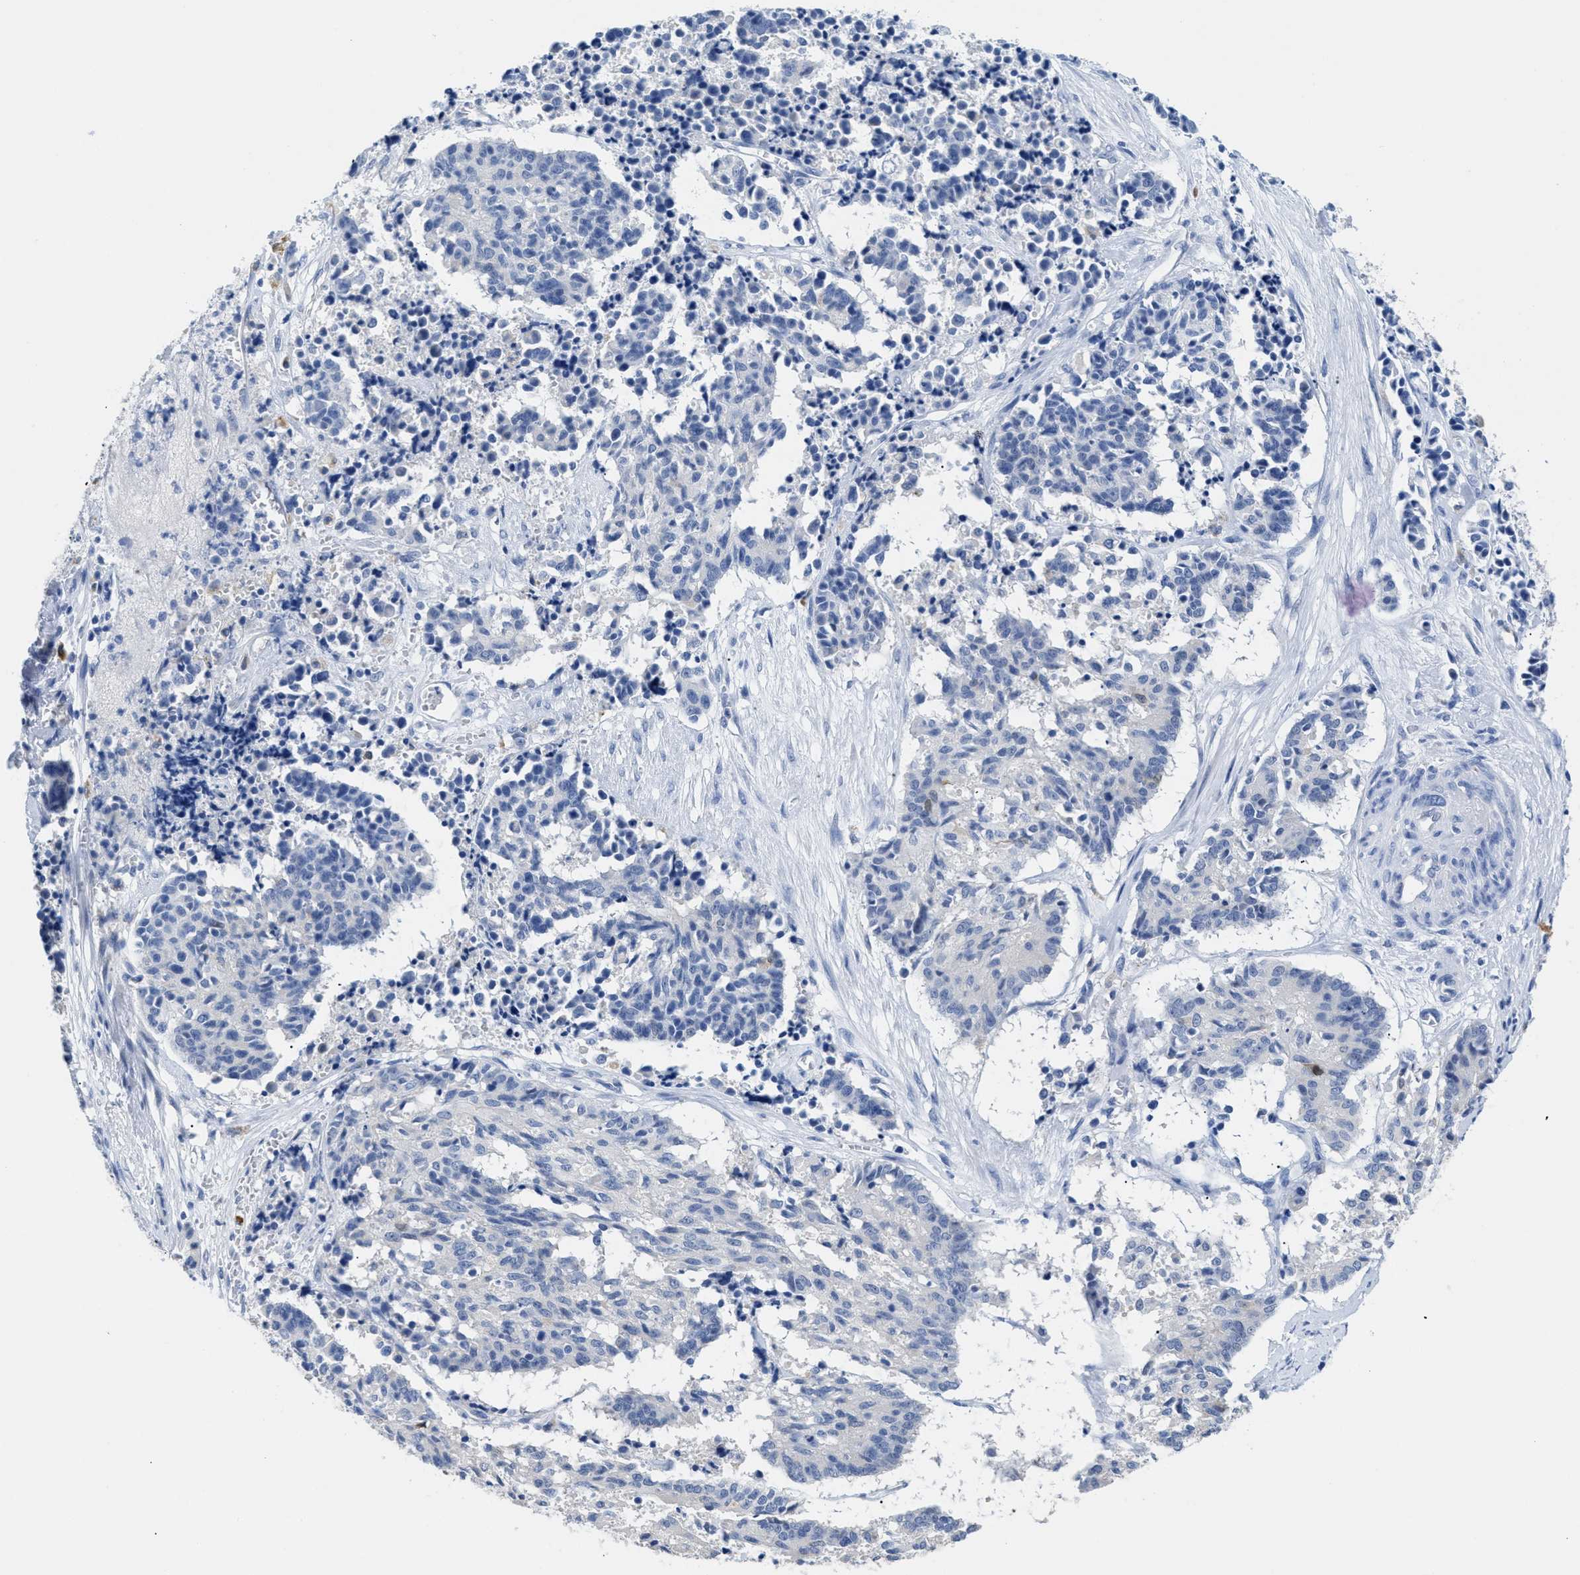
{"staining": {"intensity": "negative", "quantity": "none", "location": "none"}, "tissue": "cervical cancer", "cell_type": "Tumor cells", "image_type": "cancer", "snomed": [{"axis": "morphology", "description": "Squamous cell carcinoma, NOS"}, {"axis": "topography", "description": "Cervix"}], "caption": "High magnification brightfield microscopy of cervical squamous cell carcinoma stained with DAB (3,3'-diaminobenzidine) (brown) and counterstained with hematoxylin (blue): tumor cells show no significant positivity.", "gene": "APOBEC2", "patient": {"sex": "female", "age": 35}}